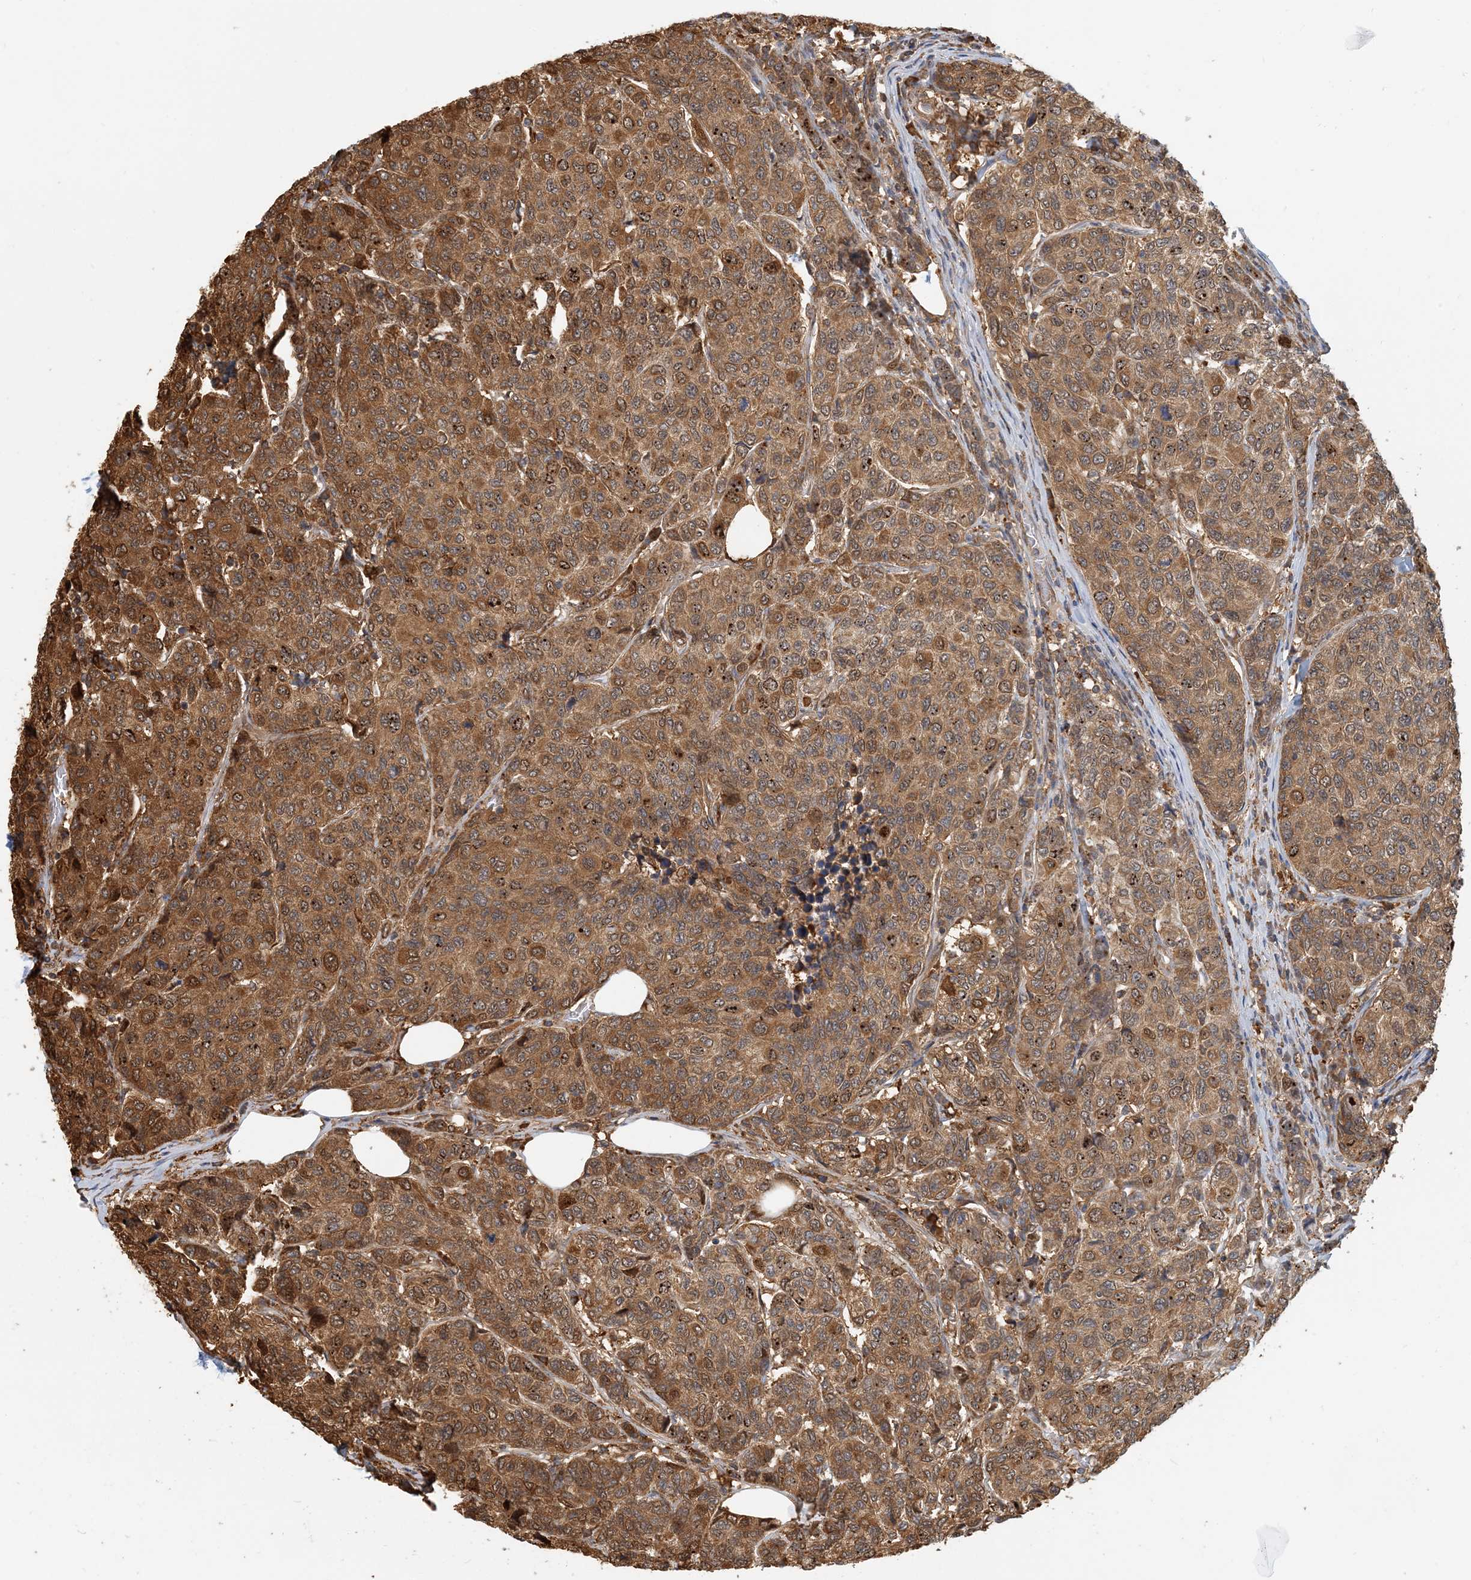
{"staining": {"intensity": "moderate", "quantity": ">75%", "location": "cytoplasmic/membranous"}, "tissue": "breast cancer", "cell_type": "Tumor cells", "image_type": "cancer", "snomed": [{"axis": "morphology", "description": "Duct carcinoma"}, {"axis": "topography", "description": "Breast"}], "caption": "Breast cancer (infiltrating ductal carcinoma) was stained to show a protein in brown. There is medium levels of moderate cytoplasmic/membranous expression in approximately >75% of tumor cells.", "gene": "HNMT", "patient": {"sex": "female", "age": 55}}